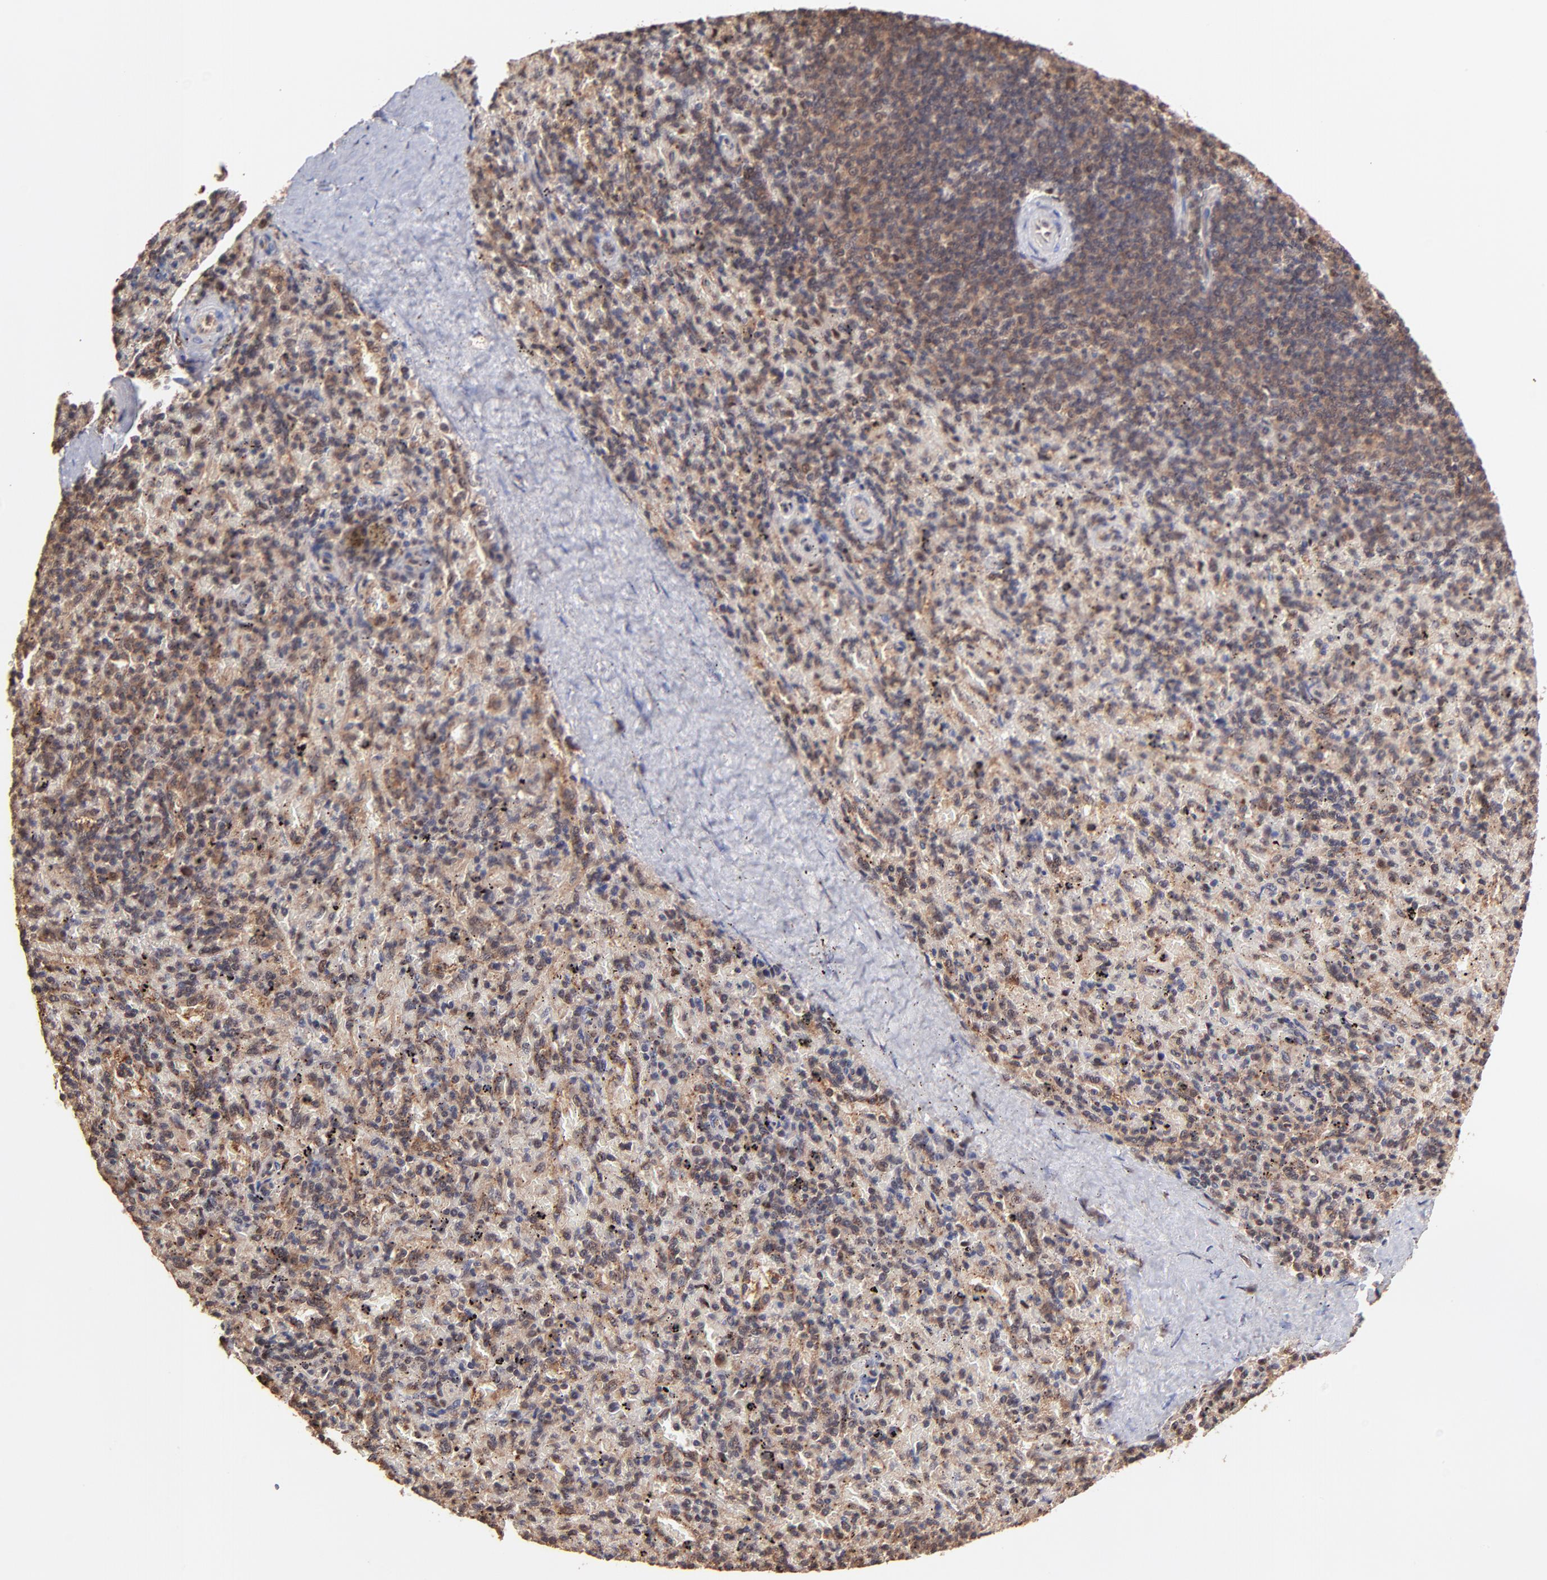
{"staining": {"intensity": "moderate", "quantity": "25%-75%", "location": "cytoplasmic/membranous"}, "tissue": "spleen", "cell_type": "Cells in red pulp", "image_type": "normal", "snomed": [{"axis": "morphology", "description": "Normal tissue, NOS"}, {"axis": "topography", "description": "Spleen"}], "caption": "Moderate cytoplasmic/membranous staining is appreciated in approximately 25%-75% of cells in red pulp in benign spleen.", "gene": "PSMA6", "patient": {"sex": "female", "age": 43}}